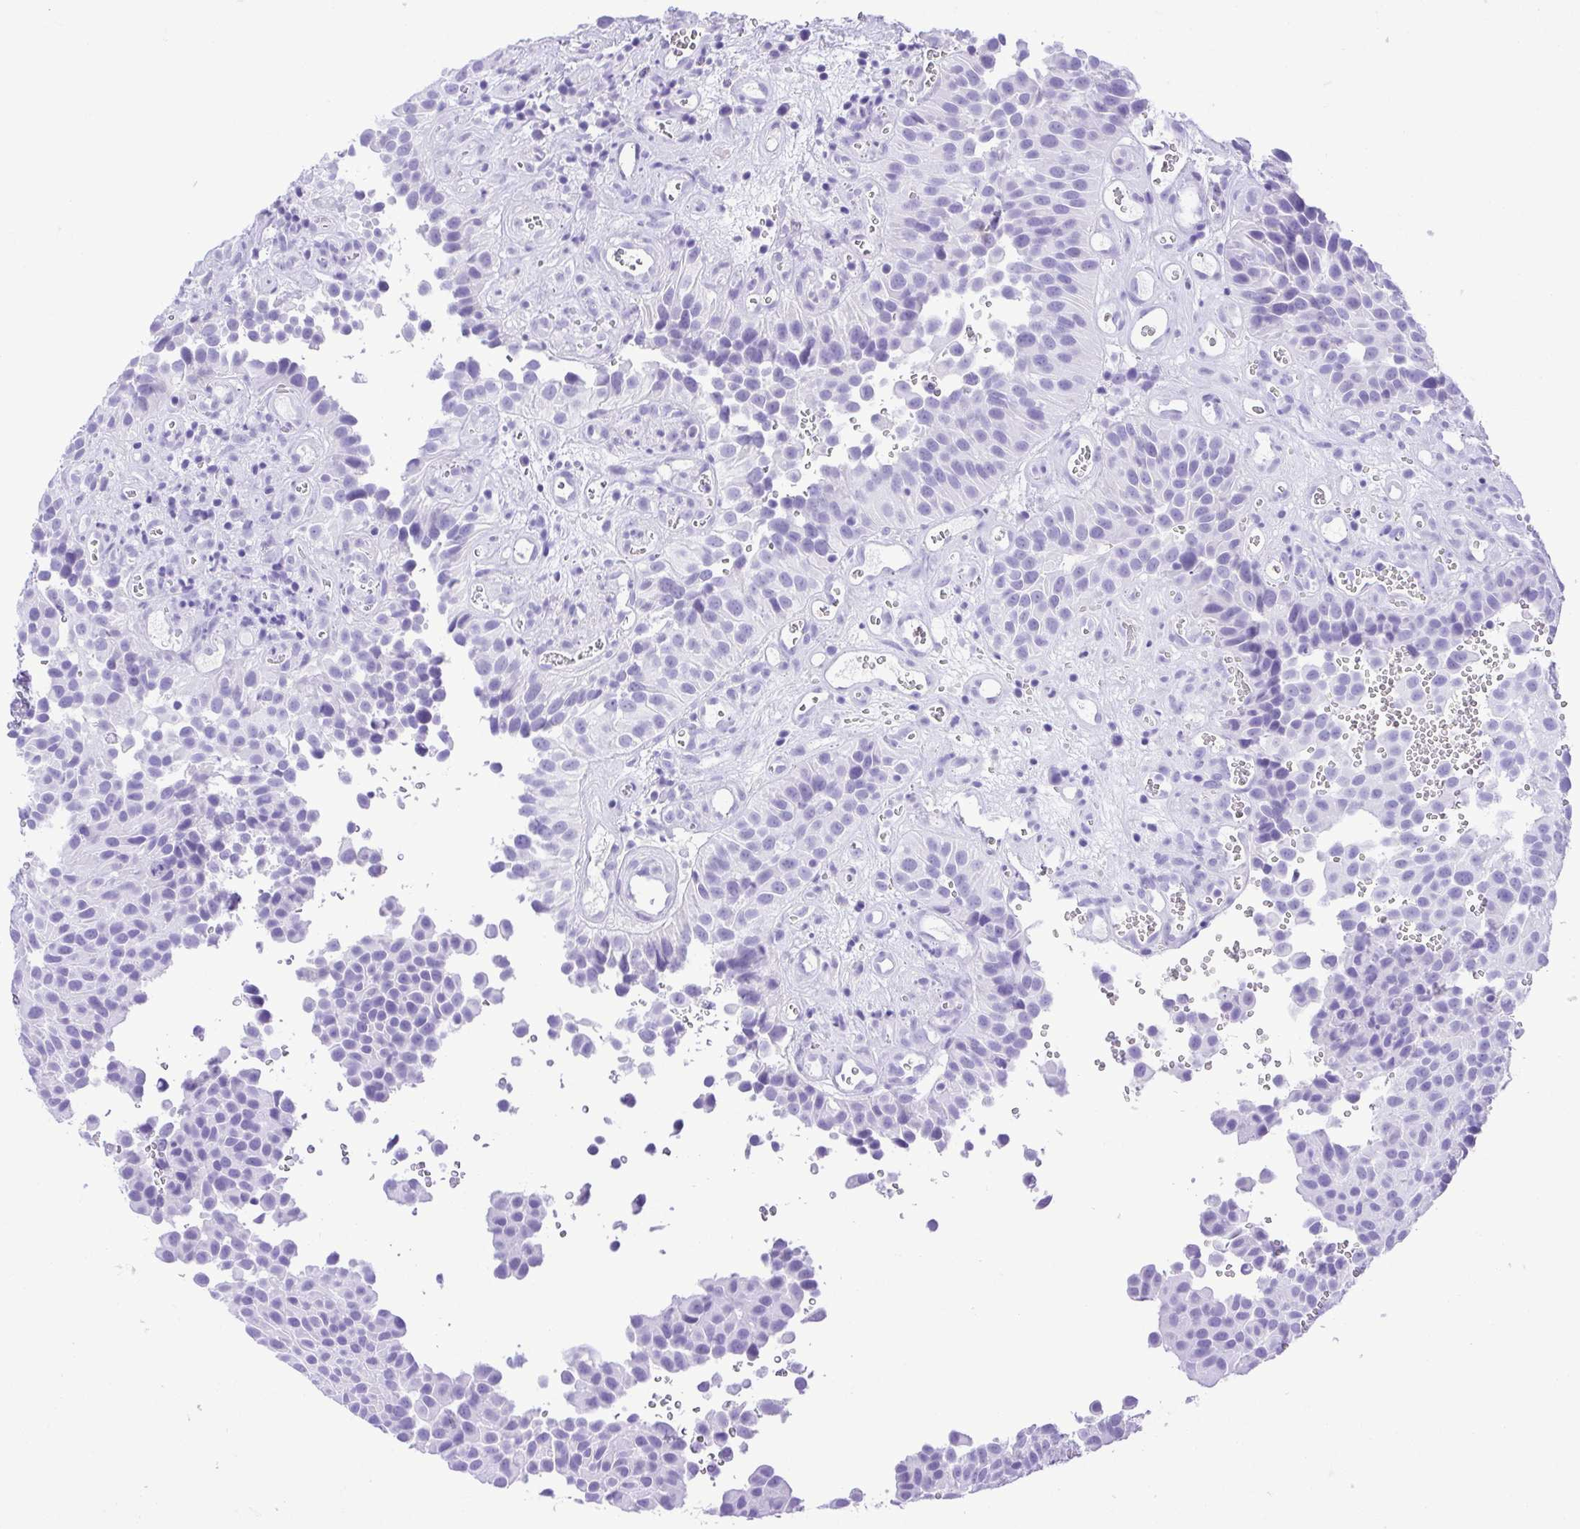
{"staining": {"intensity": "negative", "quantity": "none", "location": "none"}, "tissue": "urothelial cancer", "cell_type": "Tumor cells", "image_type": "cancer", "snomed": [{"axis": "morphology", "description": "Urothelial carcinoma, Low grade"}, {"axis": "topography", "description": "Urinary bladder"}], "caption": "Human low-grade urothelial carcinoma stained for a protein using IHC shows no expression in tumor cells.", "gene": "CDSN", "patient": {"sex": "male", "age": 76}}